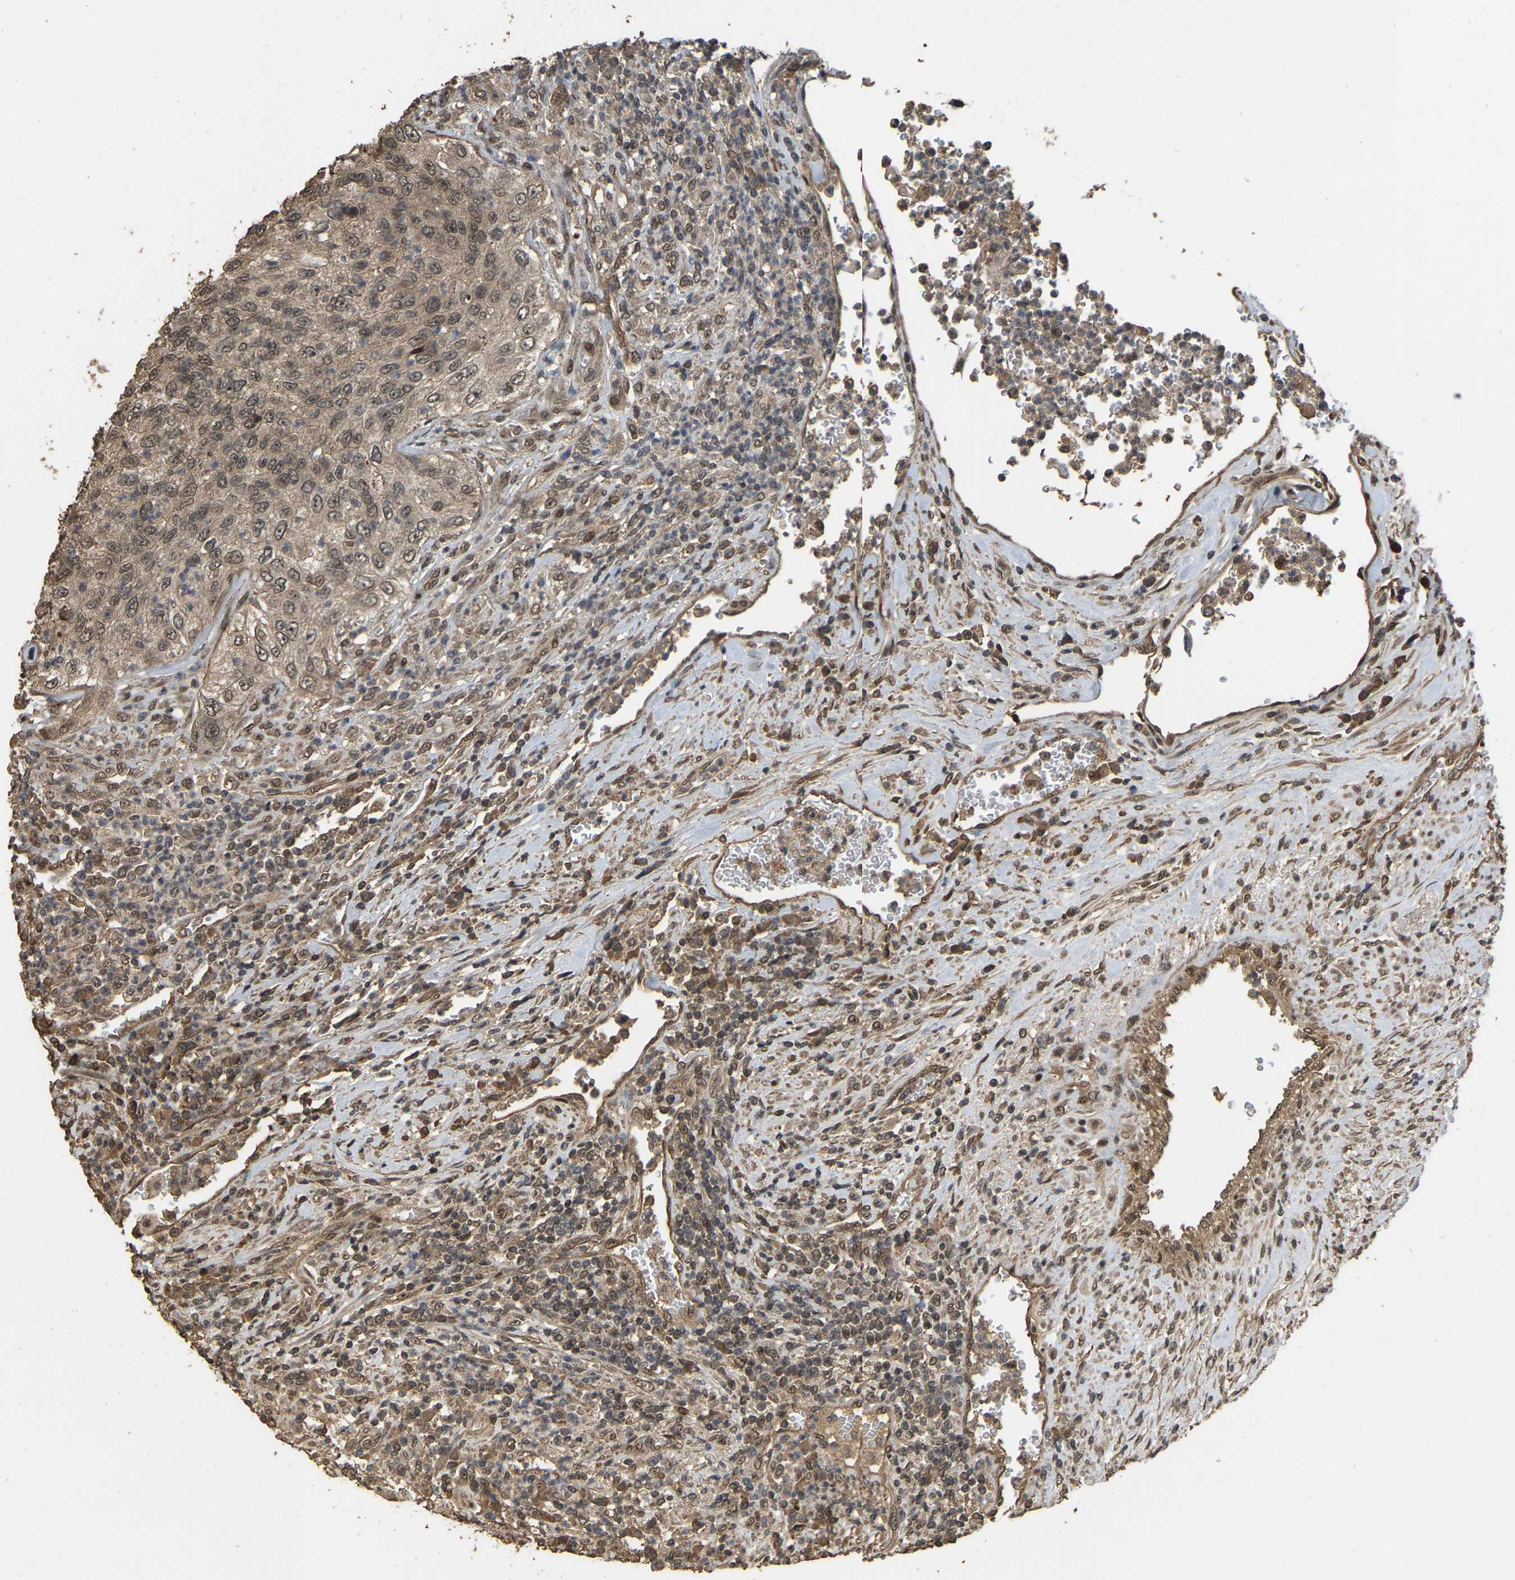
{"staining": {"intensity": "moderate", "quantity": ">75%", "location": "cytoplasmic/membranous"}, "tissue": "urothelial cancer", "cell_type": "Tumor cells", "image_type": "cancer", "snomed": [{"axis": "morphology", "description": "Urothelial carcinoma, High grade"}, {"axis": "topography", "description": "Urinary bladder"}], "caption": "This is a micrograph of IHC staining of high-grade urothelial carcinoma, which shows moderate expression in the cytoplasmic/membranous of tumor cells.", "gene": "ARHGAP23", "patient": {"sex": "female", "age": 60}}